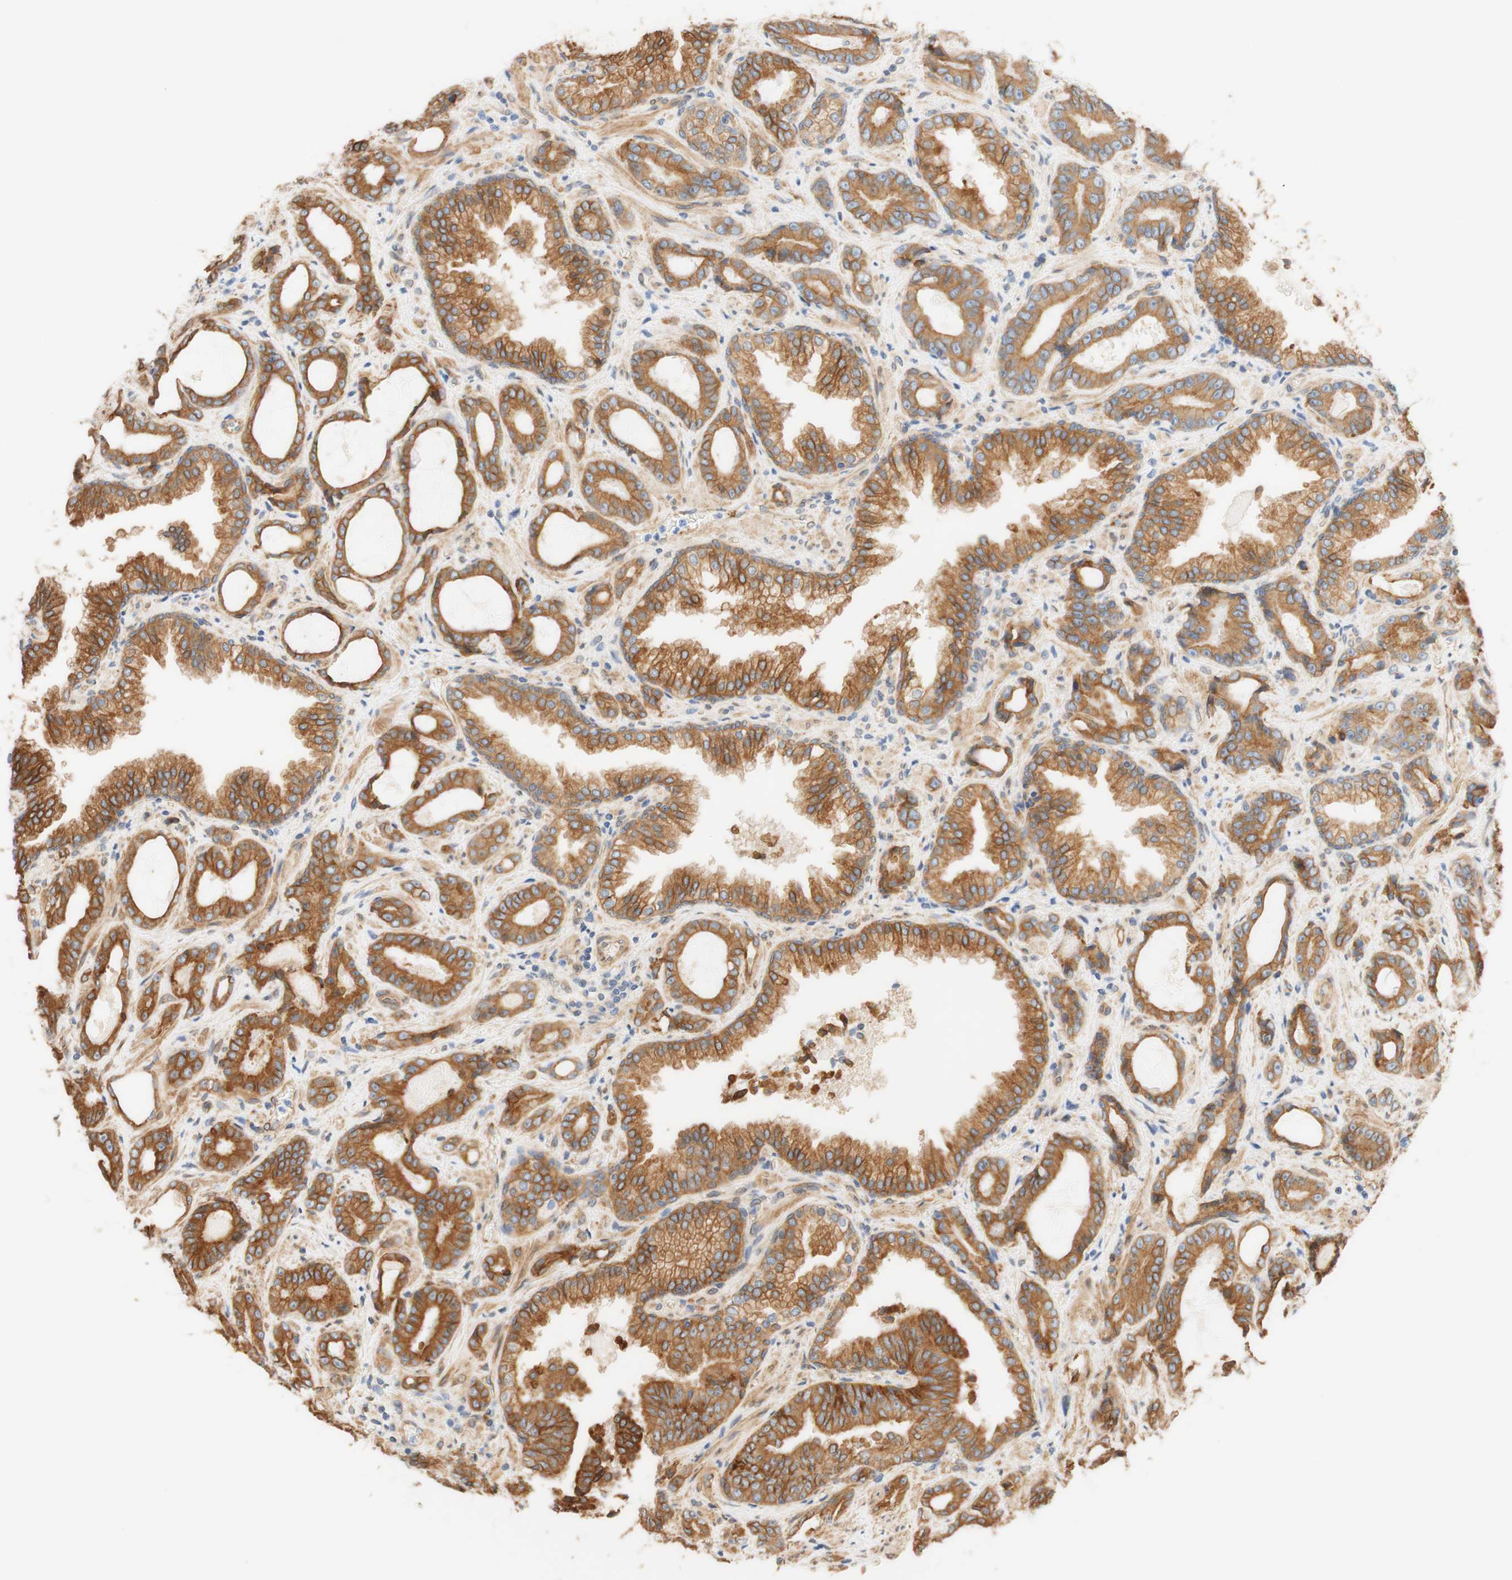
{"staining": {"intensity": "moderate", "quantity": ">75%", "location": "cytoplasmic/membranous"}, "tissue": "prostate cancer", "cell_type": "Tumor cells", "image_type": "cancer", "snomed": [{"axis": "morphology", "description": "Adenocarcinoma, Low grade"}, {"axis": "topography", "description": "Prostate"}], "caption": "Protein analysis of low-grade adenocarcinoma (prostate) tissue shows moderate cytoplasmic/membranous positivity in about >75% of tumor cells.", "gene": "ENDOD1", "patient": {"sex": "male", "age": 60}}